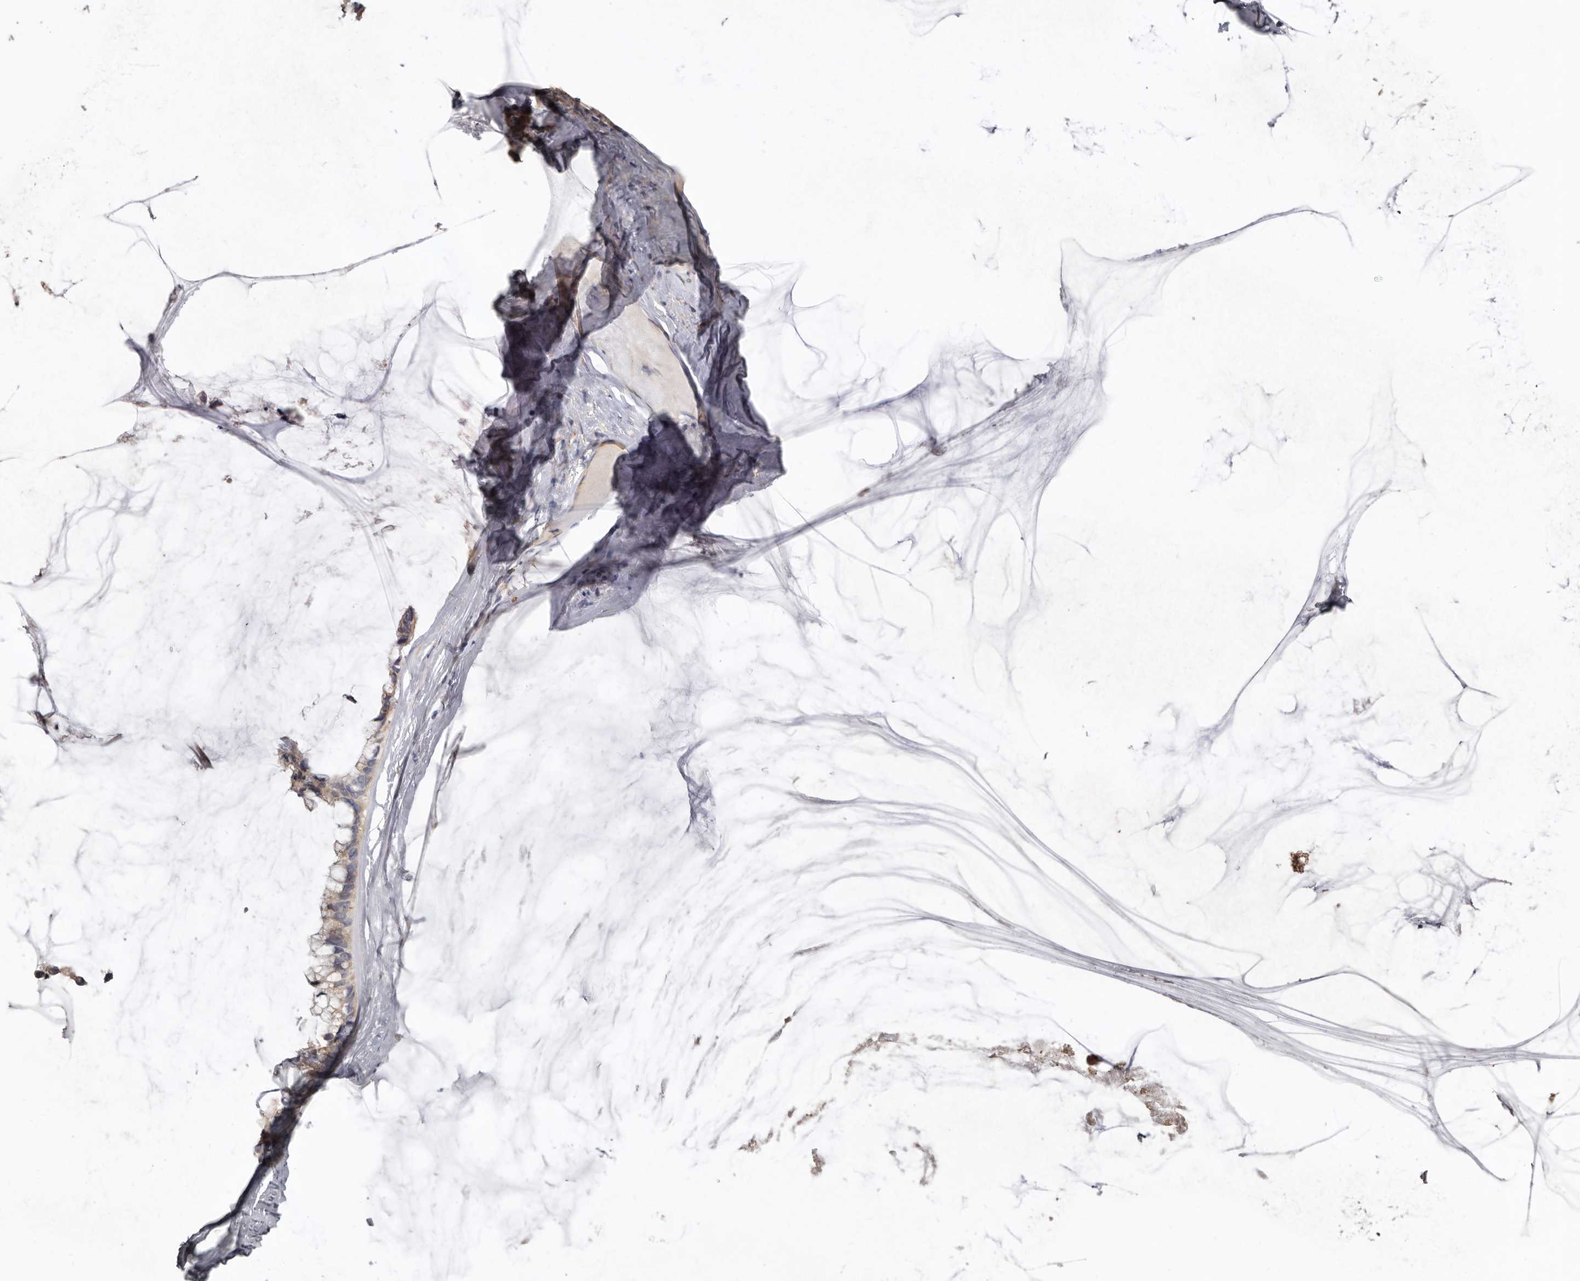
{"staining": {"intensity": "weak", "quantity": "<25%", "location": "cytoplasmic/membranous"}, "tissue": "ovarian cancer", "cell_type": "Tumor cells", "image_type": "cancer", "snomed": [{"axis": "morphology", "description": "Cystadenocarcinoma, mucinous, NOS"}, {"axis": "topography", "description": "Ovary"}], "caption": "Ovarian mucinous cystadenocarcinoma was stained to show a protein in brown. There is no significant positivity in tumor cells.", "gene": "FLCN", "patient": {"sex": "female", "age": 39}}